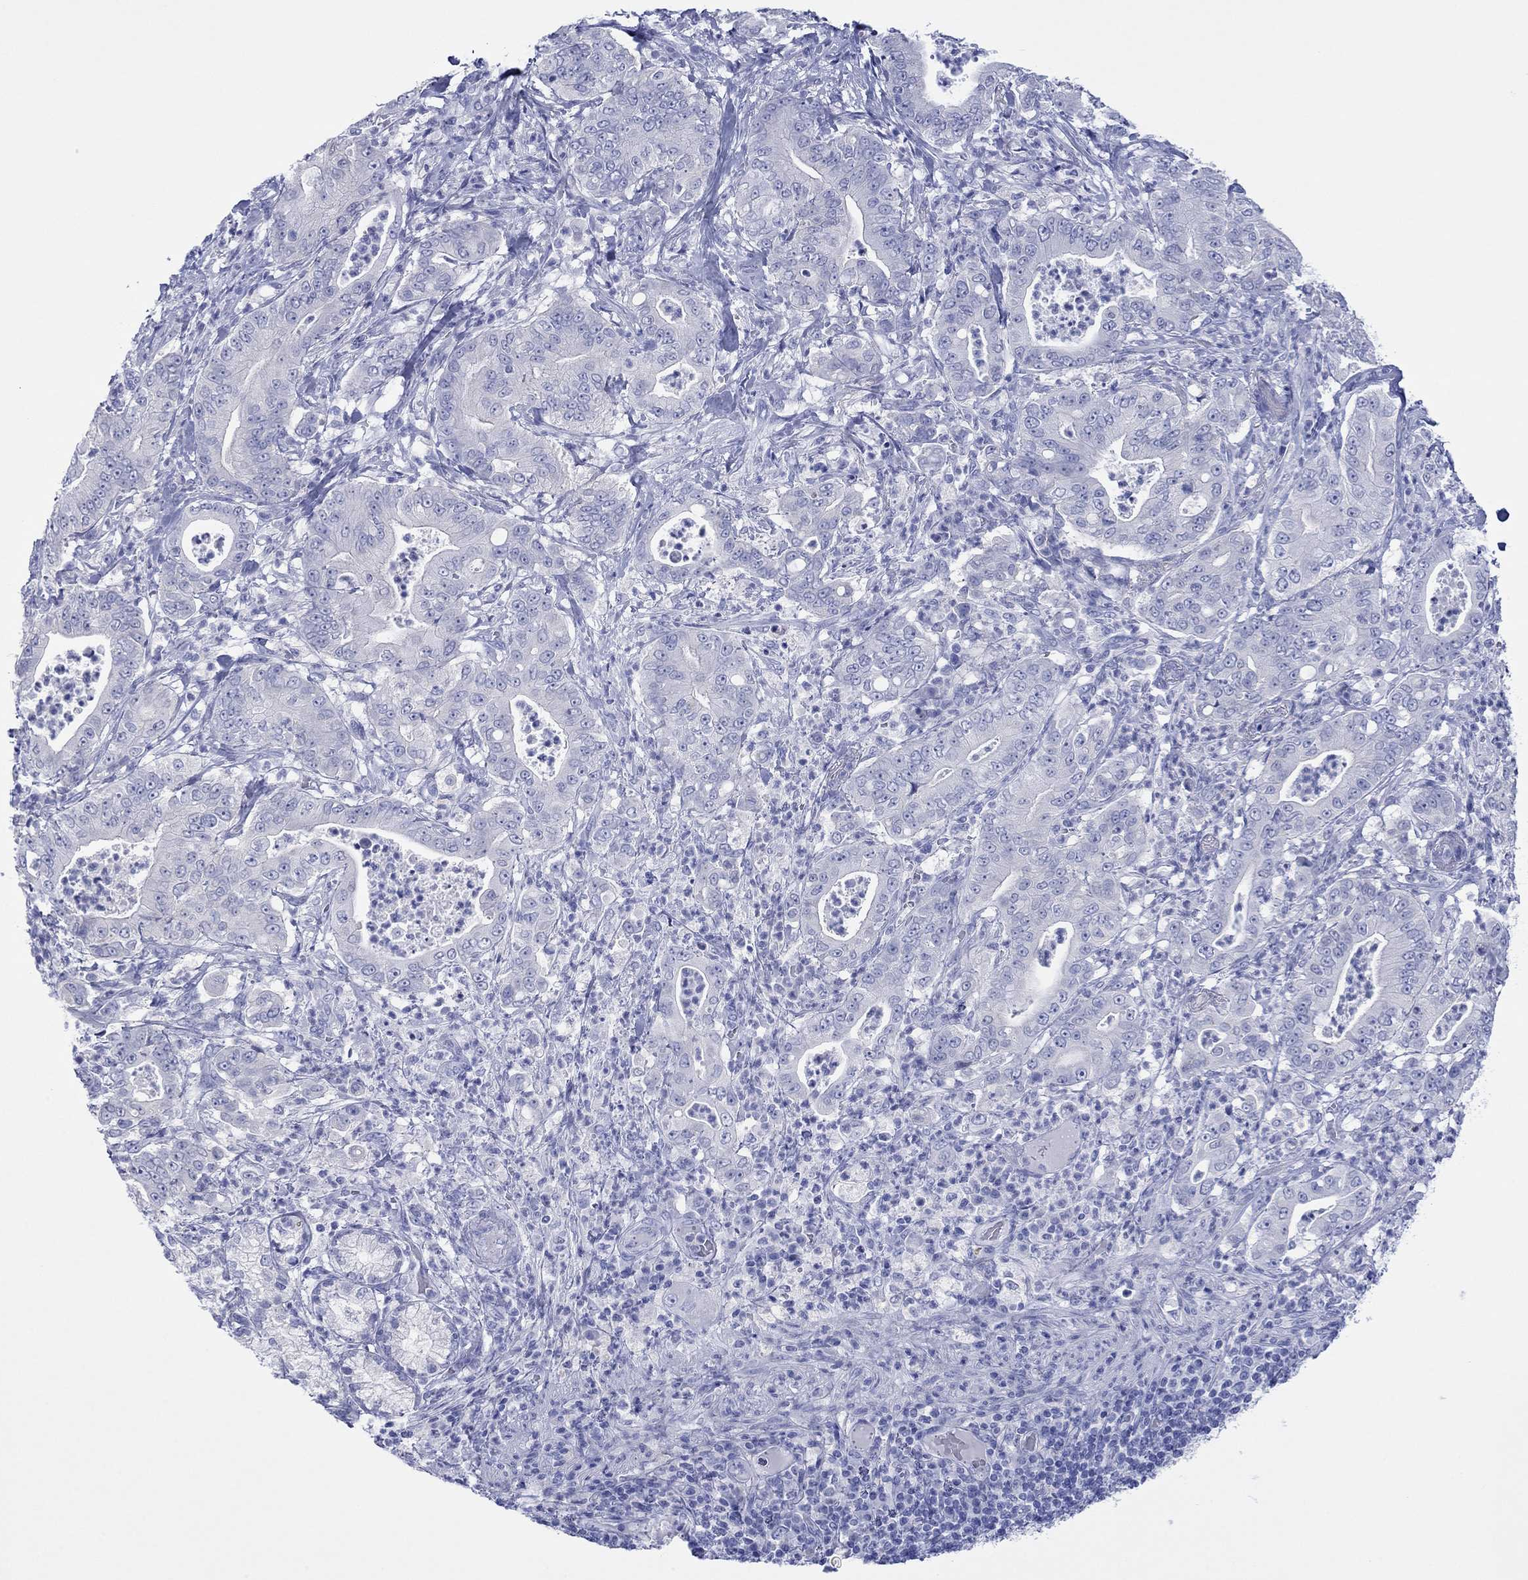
{"staining": {"intensity": "negative", "quantity": "none", "location": "none"}, "tissue": "pancreatic cancer", "cell_type": "Tumor cells", "image_type": "cancer", "snomed": [{"axis": "morphology", "description": "Adenocarcinoma, NOS"}, {"axis": "topography", "description": "Pancreas"}], "caption": "High magnification brightfield microscopy of pancreatic adenocarcinoma stained with DAB (3,3'-diaminobenzidine) (brown) and counterstained with hematoxylin (blue): tumor cells show no significant staining.", "gene": "MLANA", "patient": {"sex": "male", "age": 71}}